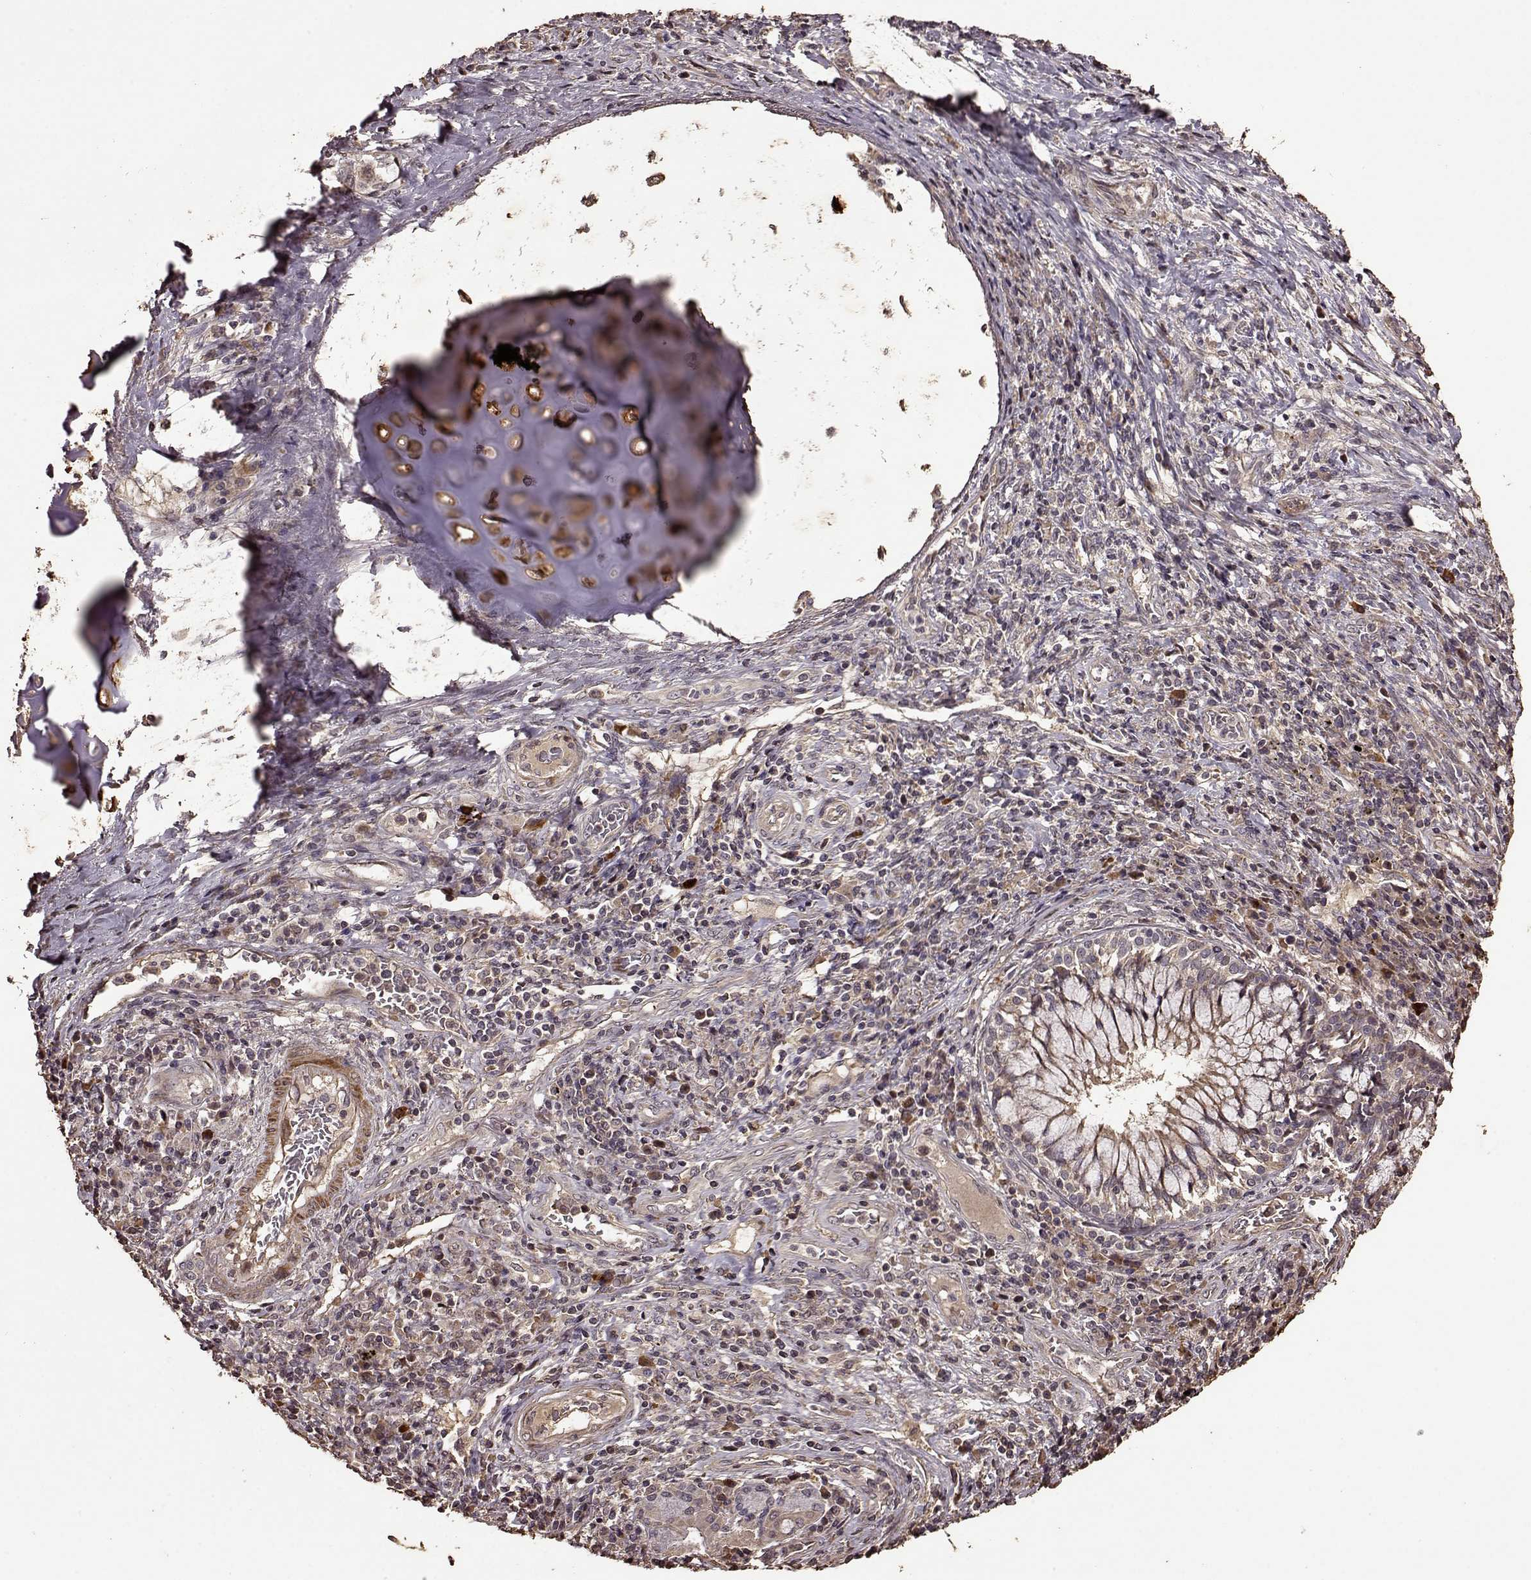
{"staining": {"intensity": "negative", "quantity": "none", "location": "none"}, "tissue": "lung cancer", "cell_type": "Tumor cells", "image_type": "cancer", "snomed": [{"axis": "morphology", "description": "Normal tissue, NOS"}, {"axis": "morphology", "description": "Squamous cell carcinoma, NOS"}, {"axis": "topography", "description": "Bronchus"}, {"axis": "topography", "description": "Lung"}], "caption": "Image shows no protein positivity in tumor cells of lung cancer tissue.", "gene": "FBXW11", "patient": {"sex": "male", "age": 64}}